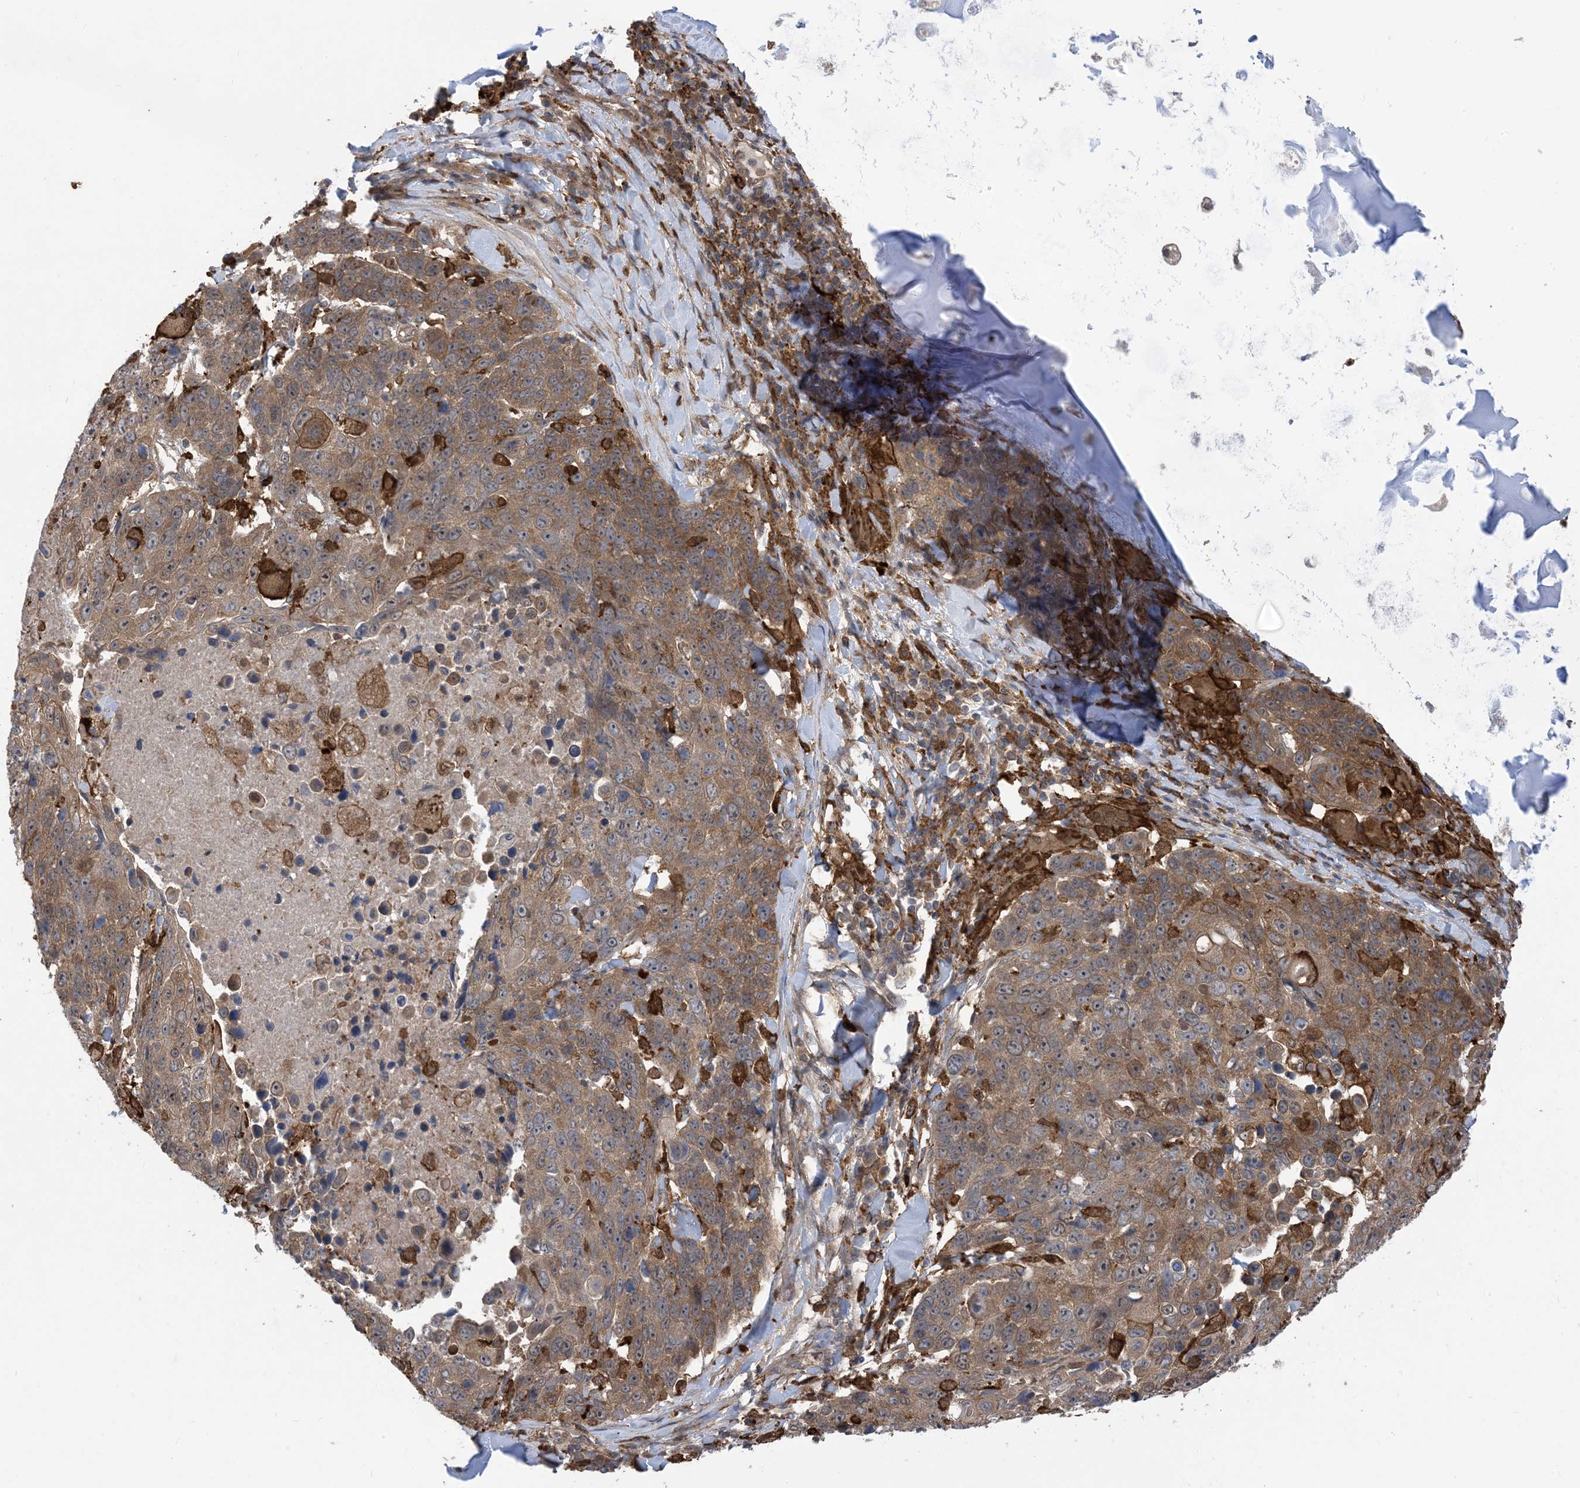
{"staining": {"intensity": "moderate", "quantity": "25%-75%", "location": "cytoplasmic/membranous"}, "tissue": "lung cancer", "cell_type": "Tumor cells", "image_type": "cancer", "snomed": [{"axis": "morphology", "description": "Squamous cell carcinoma, NOS"}, {"axis": "topography", "description": "Lung"}], "caption": "Brown immunohistochemical staining in squamous cell carcinoma (lung) demonstrates moderate cytoplasmic/membranous staining in about 25%-75% of tumor cells. (Brightfield microscopy of DAB IHC at high magnification).", "gene": "HS1BP3", "patient": {"sex": "male", "age": 66}}